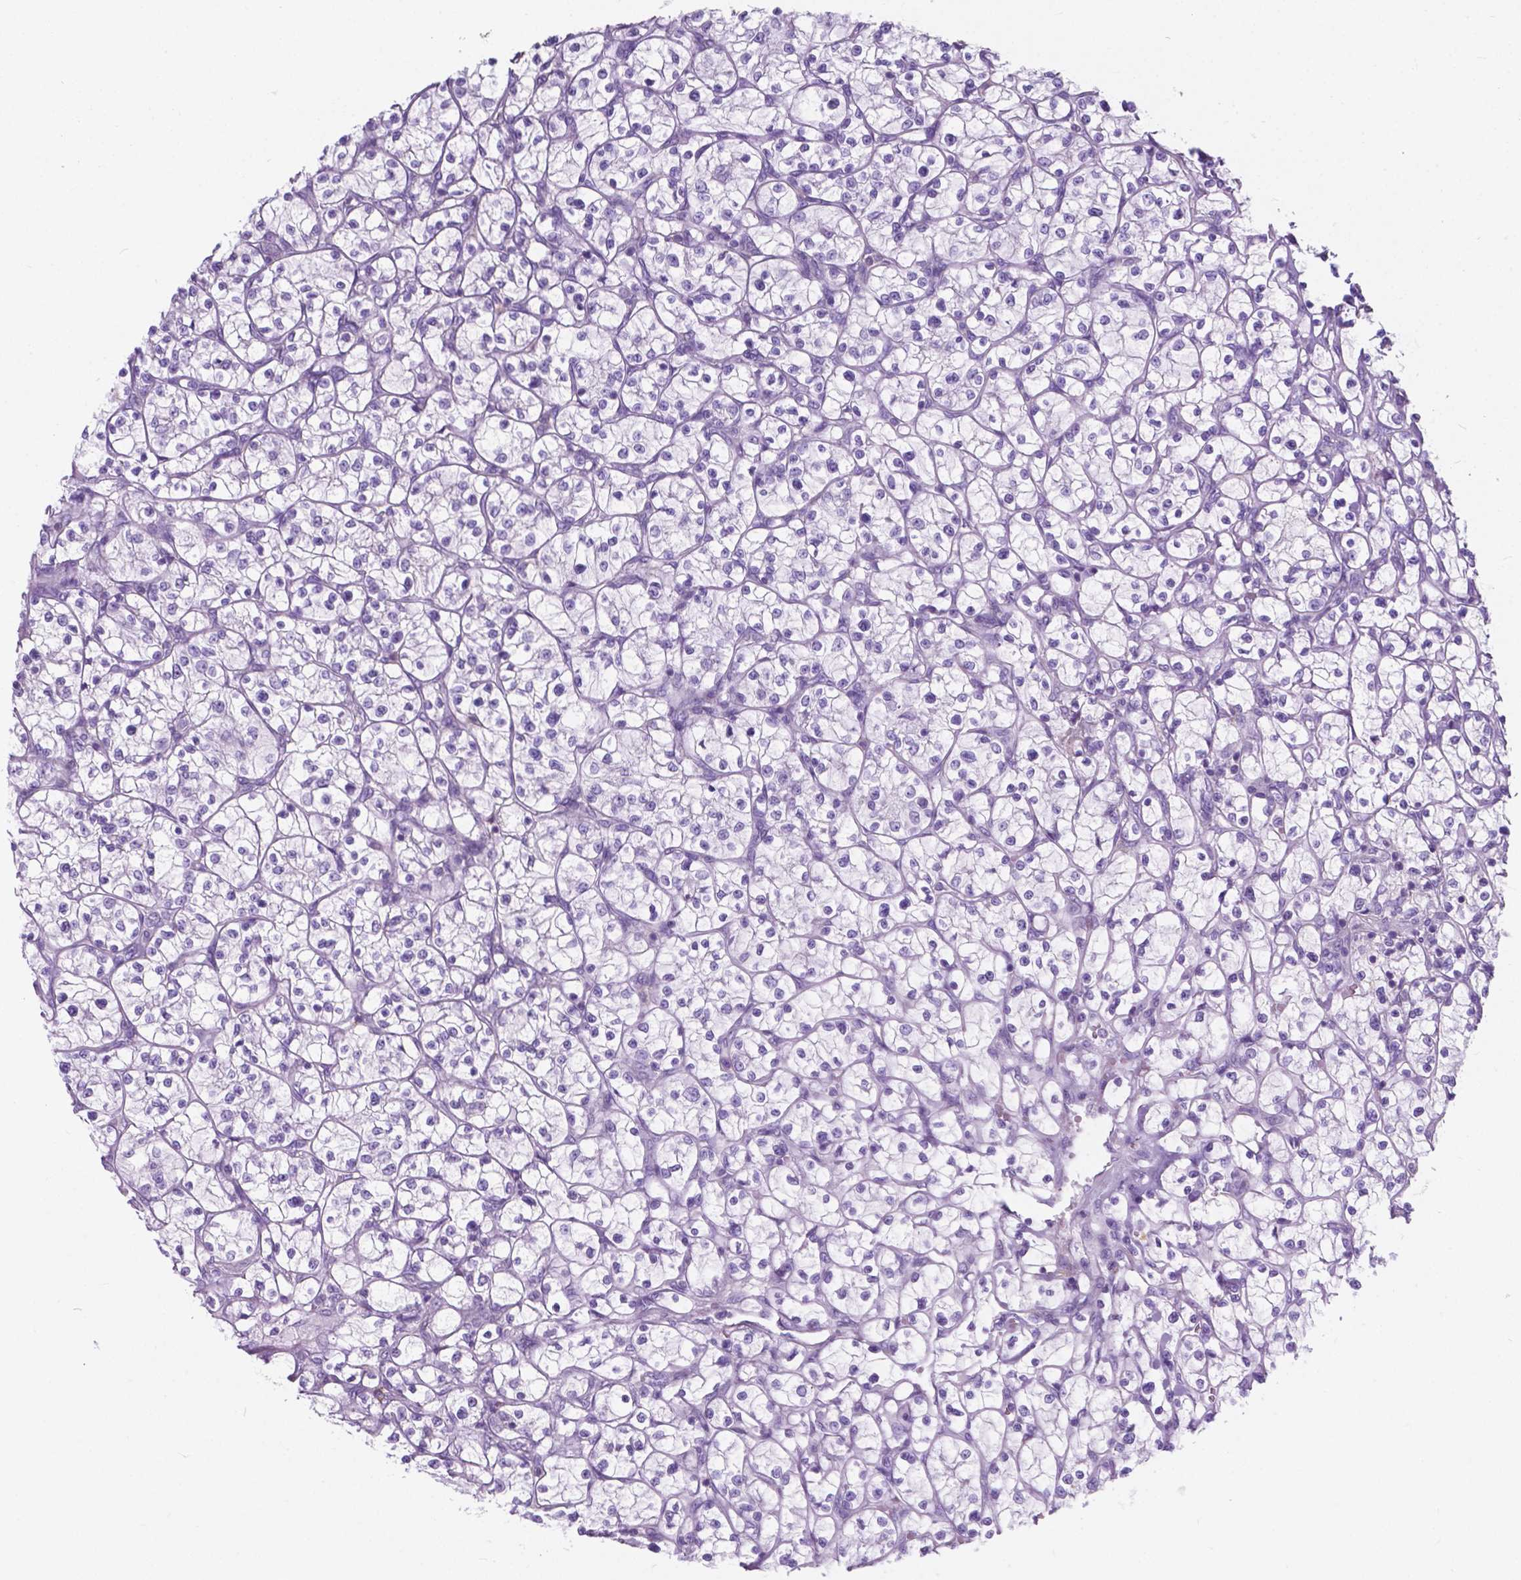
{"staining": {"intensity": "negative", "quantity": "none", "location": "none"}, "tissue": "renal cancer", "cell_type": "Tumor cells", "image_type": "cancer", "snomed": [{"axis": "morphology", "description": "Adenocarcinoma, NOS"}, {"axis": "topography", "description": "Kidney"}], "caption": "Immunohistochemistry of human renal cancer demonstrates no staining in tumor cells.", "gene": "KIAA0040", "patient": {"sex": "female", "age": 64}}